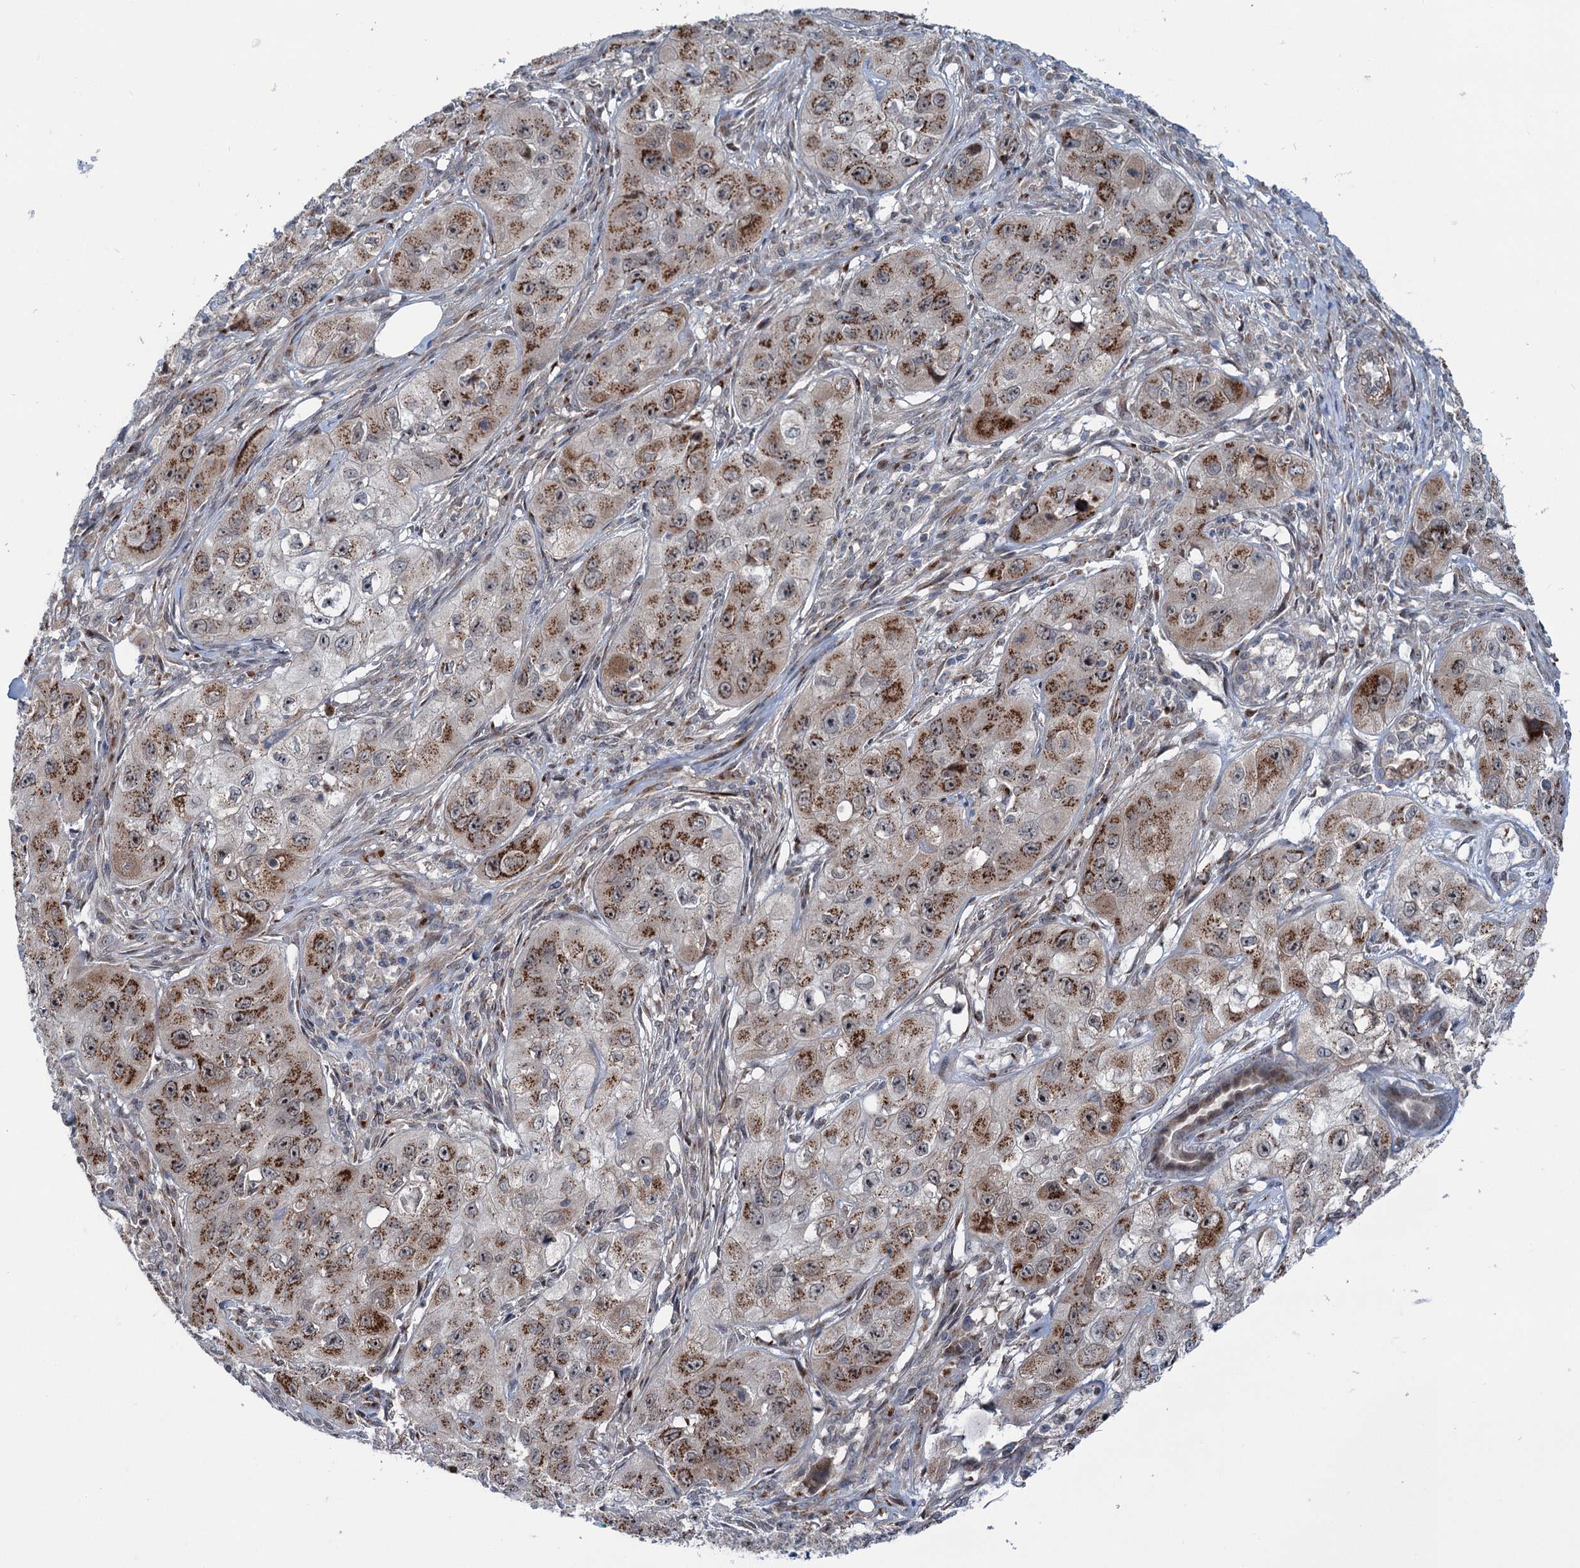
{"staining": {"intensity": "strong", "quantity": "25%-75%", "location": "cytoplasmic/membranous"}, "tissue": "skin cancer", "cell_type": "Tumor cells", "image_type": "cancer", "snomed": [{"axis": "morphology", "description": "Squamous cell carcinoma, NOS"}, {"axis": "topography", "description": "Skin"}, {"axis": "topography", "description": "Subcutis"}], "caption": "Tumor cells show high levels of strong cytoplasmic/membranous positivity in approximately 25%-75% of cells in skin cancer (squamous cell carcinoma).", "gene": "ELP4", "patient": {"sex": "male", "age": 73}}